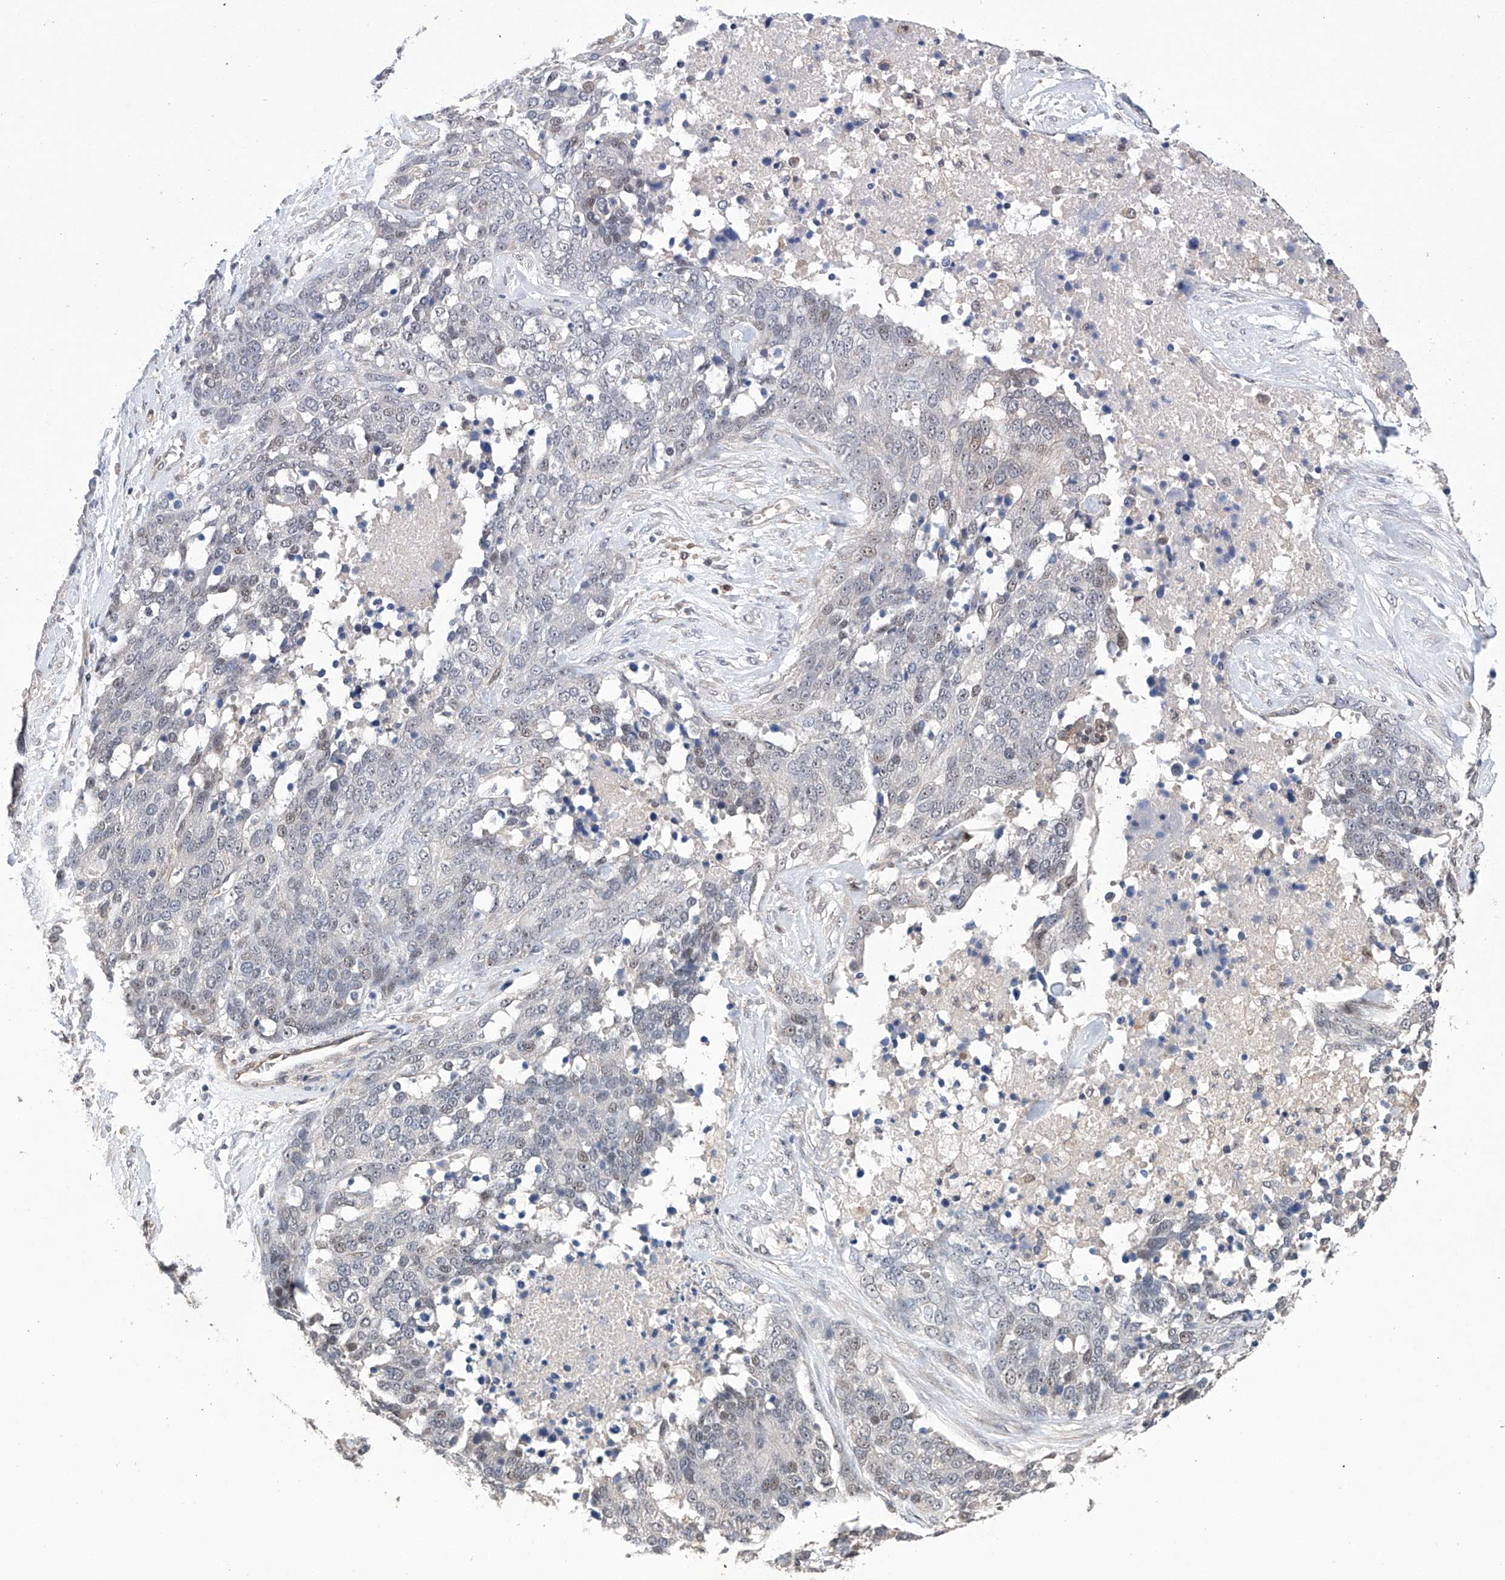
{"staining": {"intensity": "moderate", "quantity": "<25%", "location": "nuclear"}, "tissue": "ovarian cancer", "cell_type": "Tumor cells", "image_type": "cancer", "snomed": [{"axis": "morphology", "description": "Cystadenocarcinoma, serous, NOS"}, {"axis": "topography", "description": "Ovary"}], "caption": "Human serous cystadenocarcinoma (ovarian) stained with a brown dye shows moderate nuclear positive staining in about <25% of tumor cells.", "gene": "AFG1L", "patient": {"sex": "female", "age": 44}}